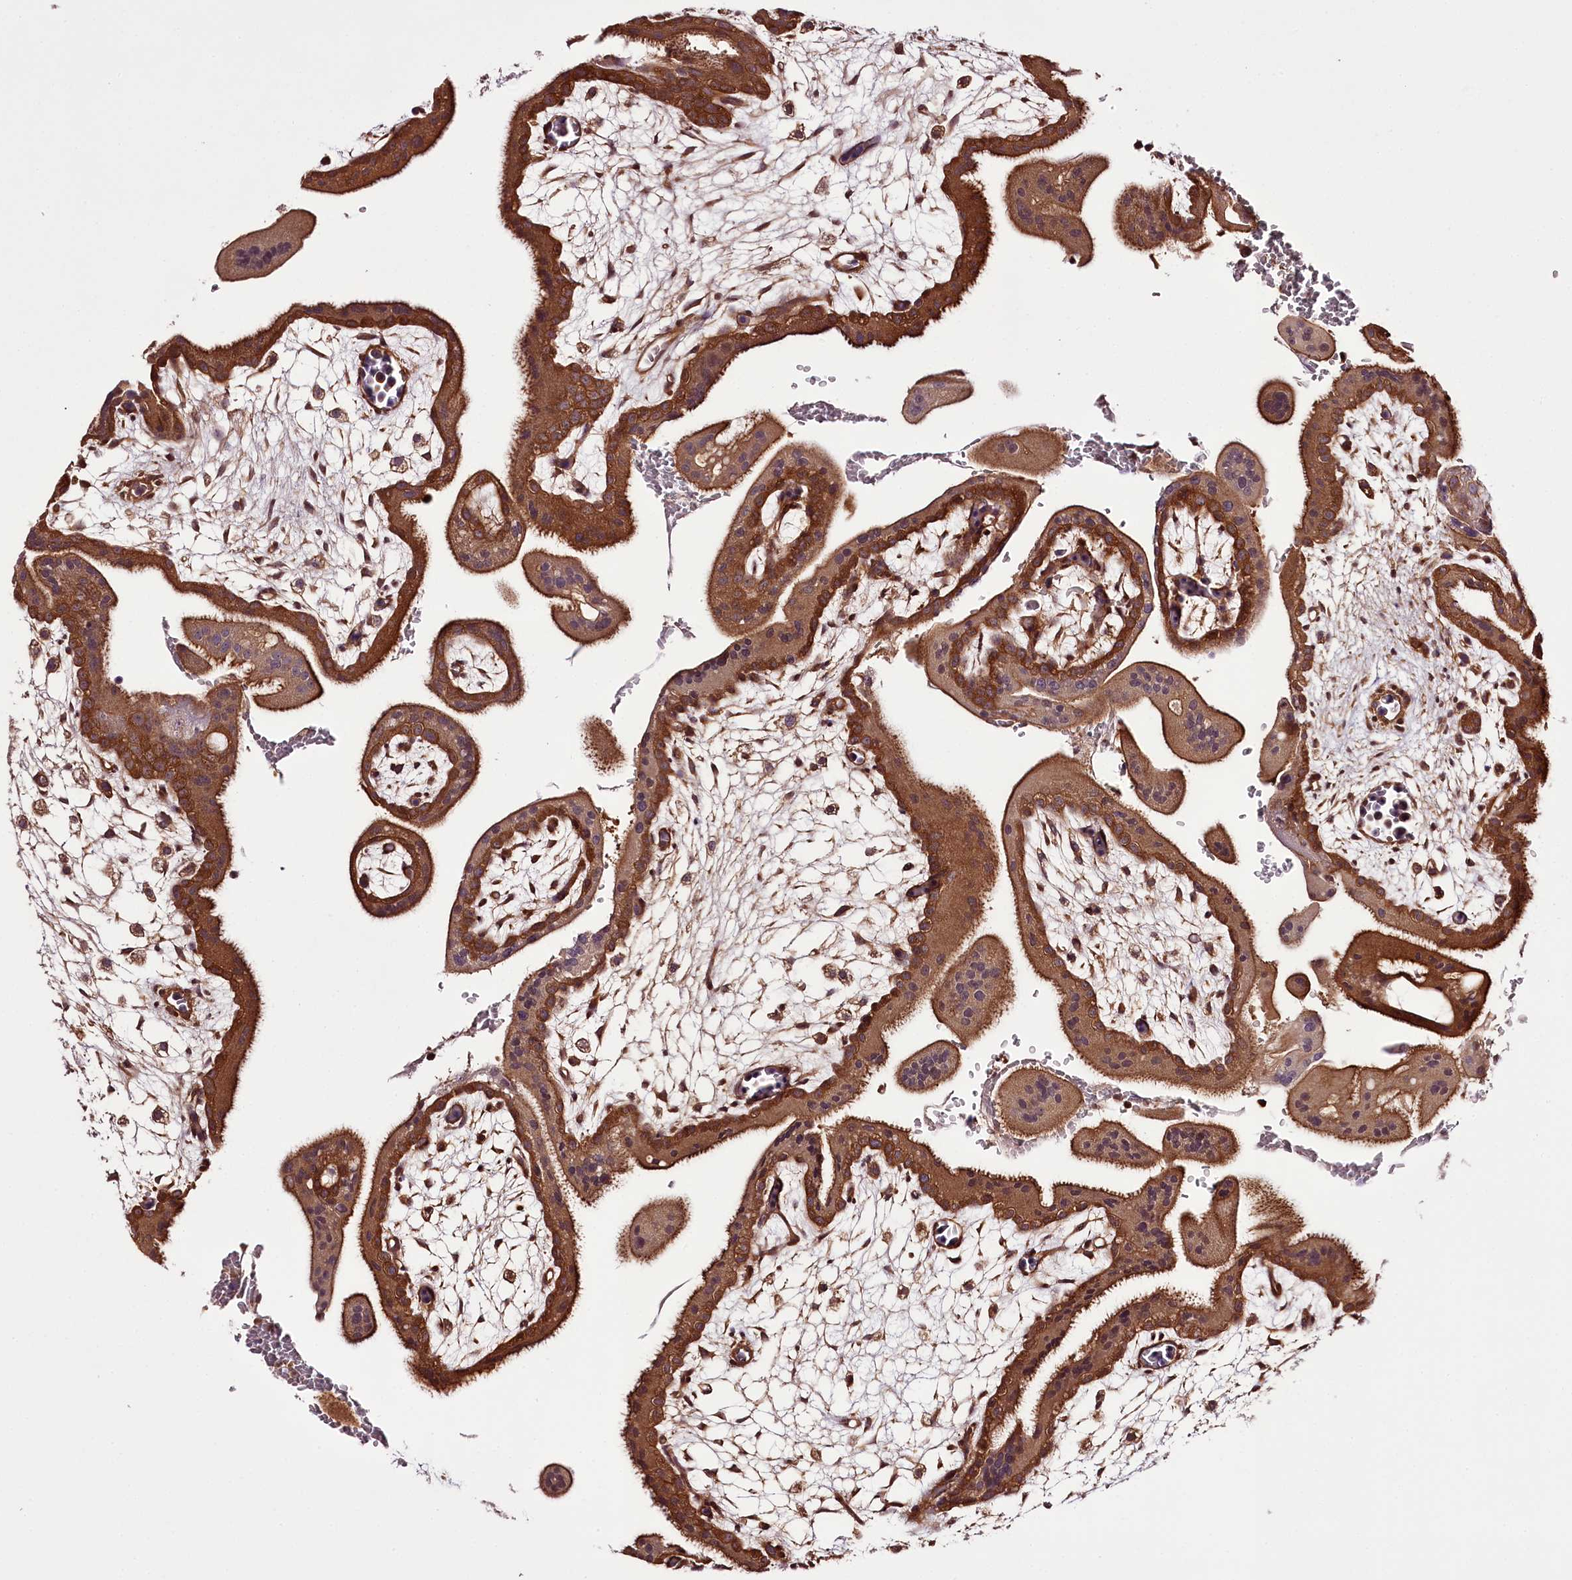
{"staining": {"intensity": "moderate", "quantity": ">75%", "location": "cytoplasmic/membranous"}, "tissue": "placenta", "cell_type": "Decidual cells", "image_type": "normal", "snomed": [{"axis": "morphology", "description": "Normal tissue, NOS"}, {"axis": "topography", "description": "Placenta"}], "caption": "Moderate cytoplasmic/membranous positivity is appreciated in approximately >75% of decidual cells in normal placenta. (Stains: DAB (3,3'-diaminobenzidine) in brown, nuclei in blue, Microscopy: brightfield microscopy at high magnification).", "gene": "TARS1", "patient": {"sex": "female", "age": 35}}